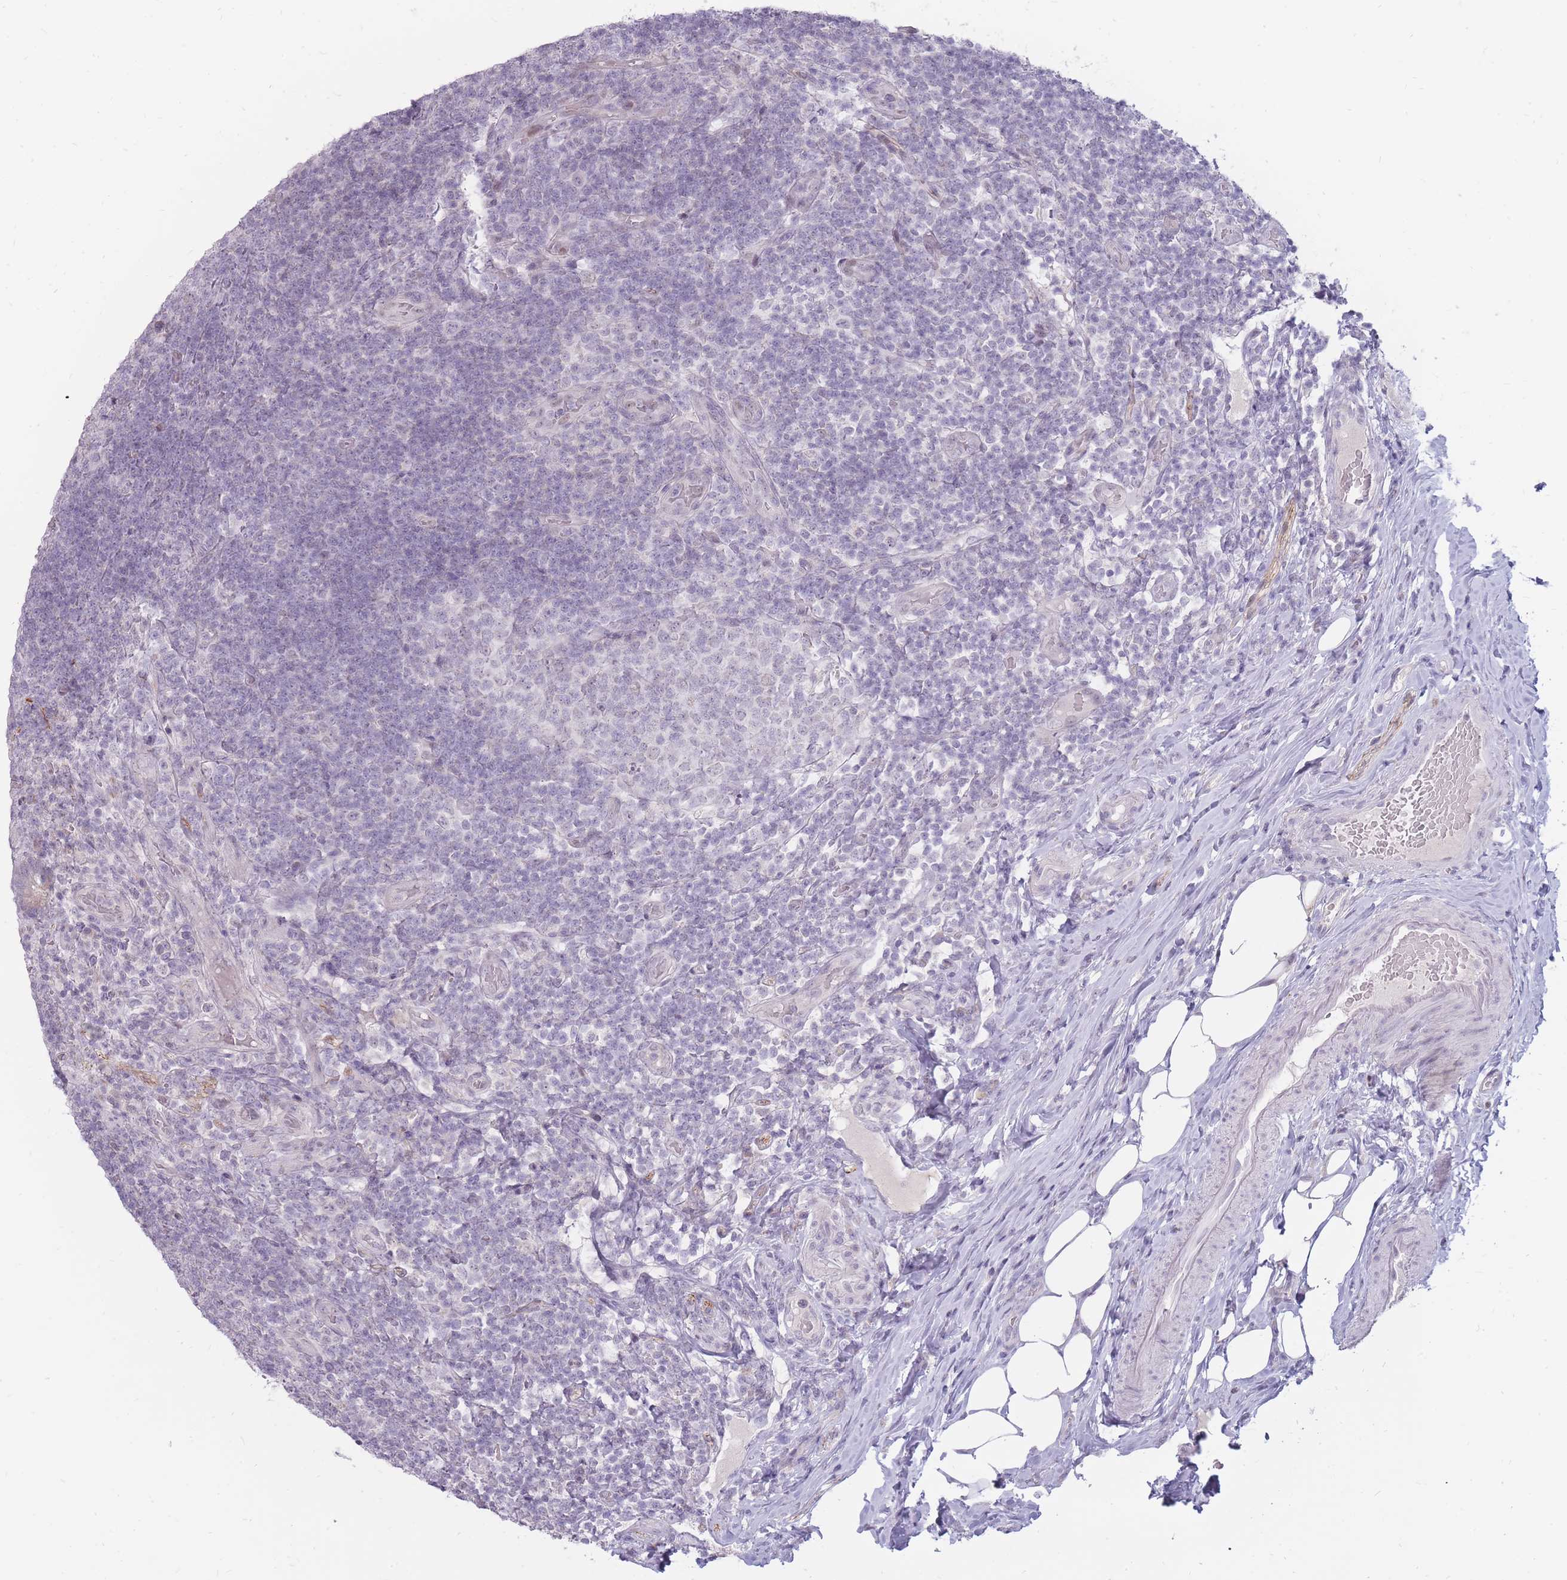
{"staining": {"intensity": "weak", "quantity": "<25%", "location": "cytoplasmic/membranous,nuclear"}, "tissue": "appendix", "cell_type": "Glandular cells", "image_type": "normal", "snomed": [{"axis": "morphology", "description": "Normal tissue, NOS"}, {"axis": "topography", "description": "Appendix"}], "caption": "Unremarkable appendix was stained to show a protein in brown. There is no significant staining in glandular cells. (DAB (3,3'-diaminobenzidine) IHC with hematoxylin counter stain).", "gene": "POM121C", "patient": {"sex": "female", "age": 43}}